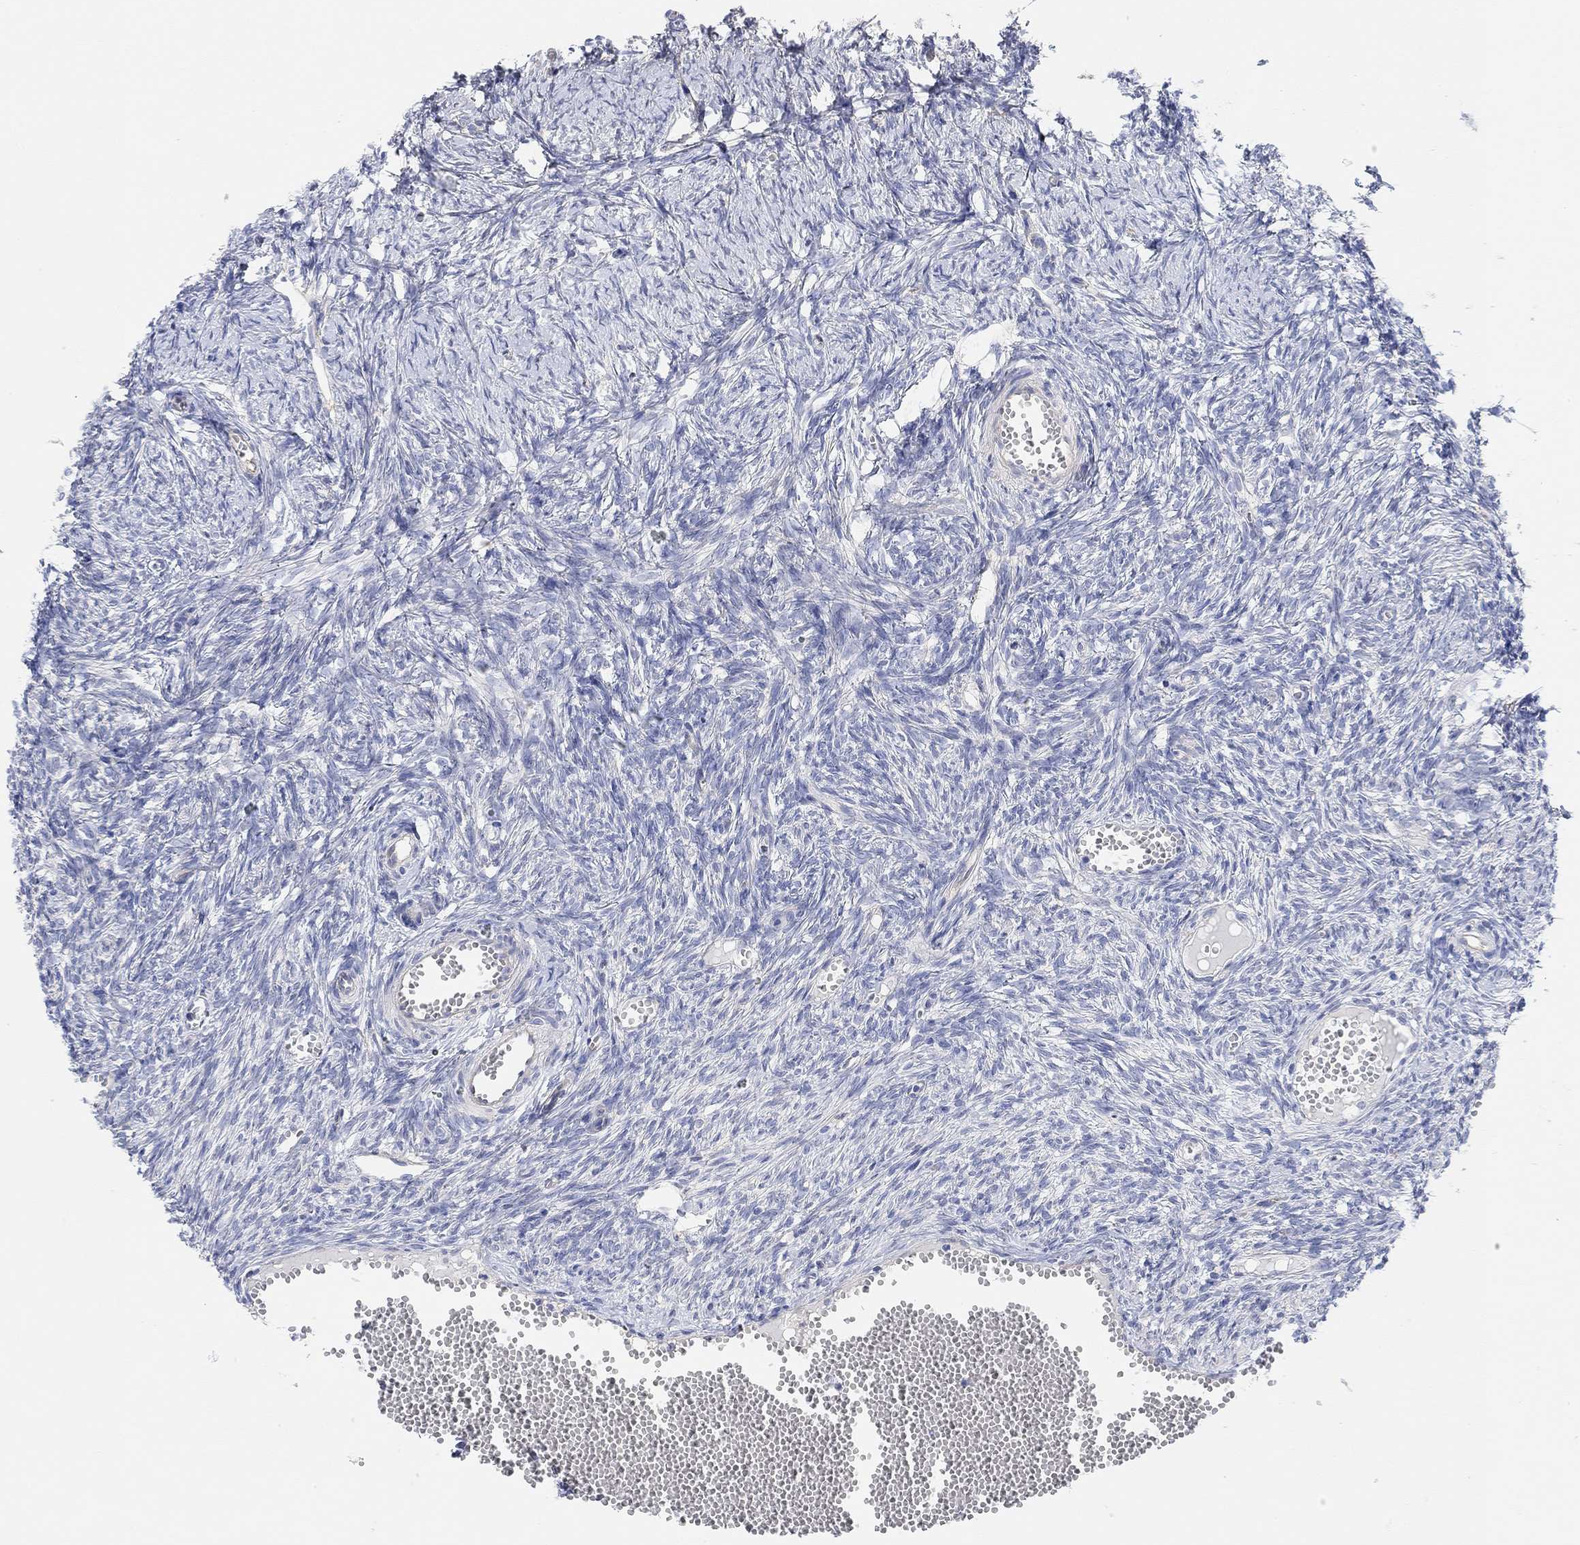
{"staining": {"intensity": "negative", "quantity": "none", "location": "none"}, "tissue": "ovary", "cell_type": "Follicle cells", "image_type": "normal", "snomed": [{"axis": "morphology", "description": "Normal tissue, NOS"}, {"axis": "topography", "description": "Ovary"}], "caption": "Ovary stained for a protein using immunohistochemistry (IHC) reveals no positivity follicle cells.", "gene": "RGS1", "patient": {"sex": "female", "age": 43}}